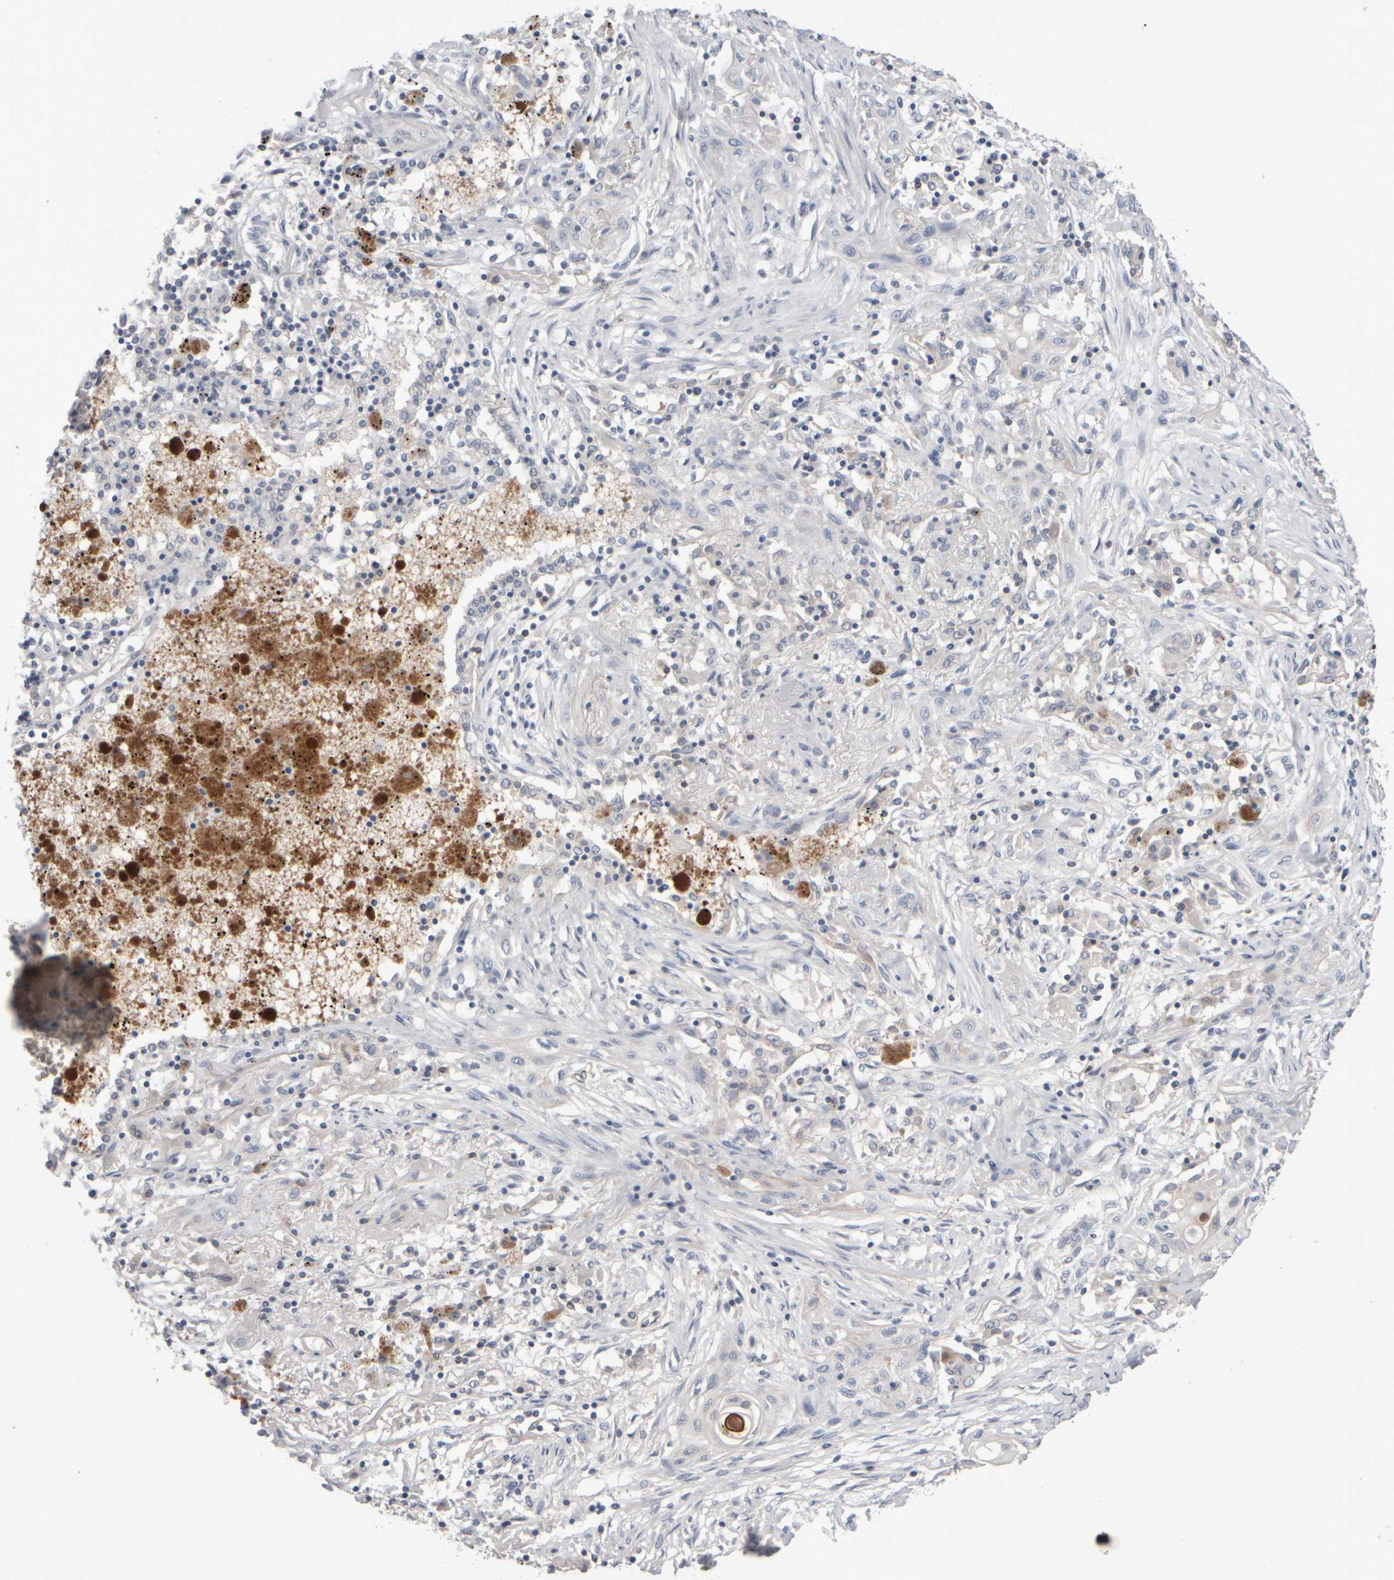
{"staining": {"intensity": "negative", "quantity": "none", "location": "none"}, "tissue": "lung cancer", "cell_type": "Tumor cells", "image_type": "cancer", "snomed": [{"axis": "morphology", "description": "Squamous cell carcinoma, NOS"}, {"axis": "topography", "description": "Lung"}], "caption": "Immunohistochemistry (IHC) photomicrograph of neoplastic tissue: lung cancer stained with DAB (3,3'-diaminobenzidine) displays no significant protein expression in tumor cells. (Brightfield microscopy of DAB (3,3'-diaminobenzidine) immunohistochemistry at high magnification).", "gene": "EPHX2", "patient": {"sex": "female", "age": 47}}